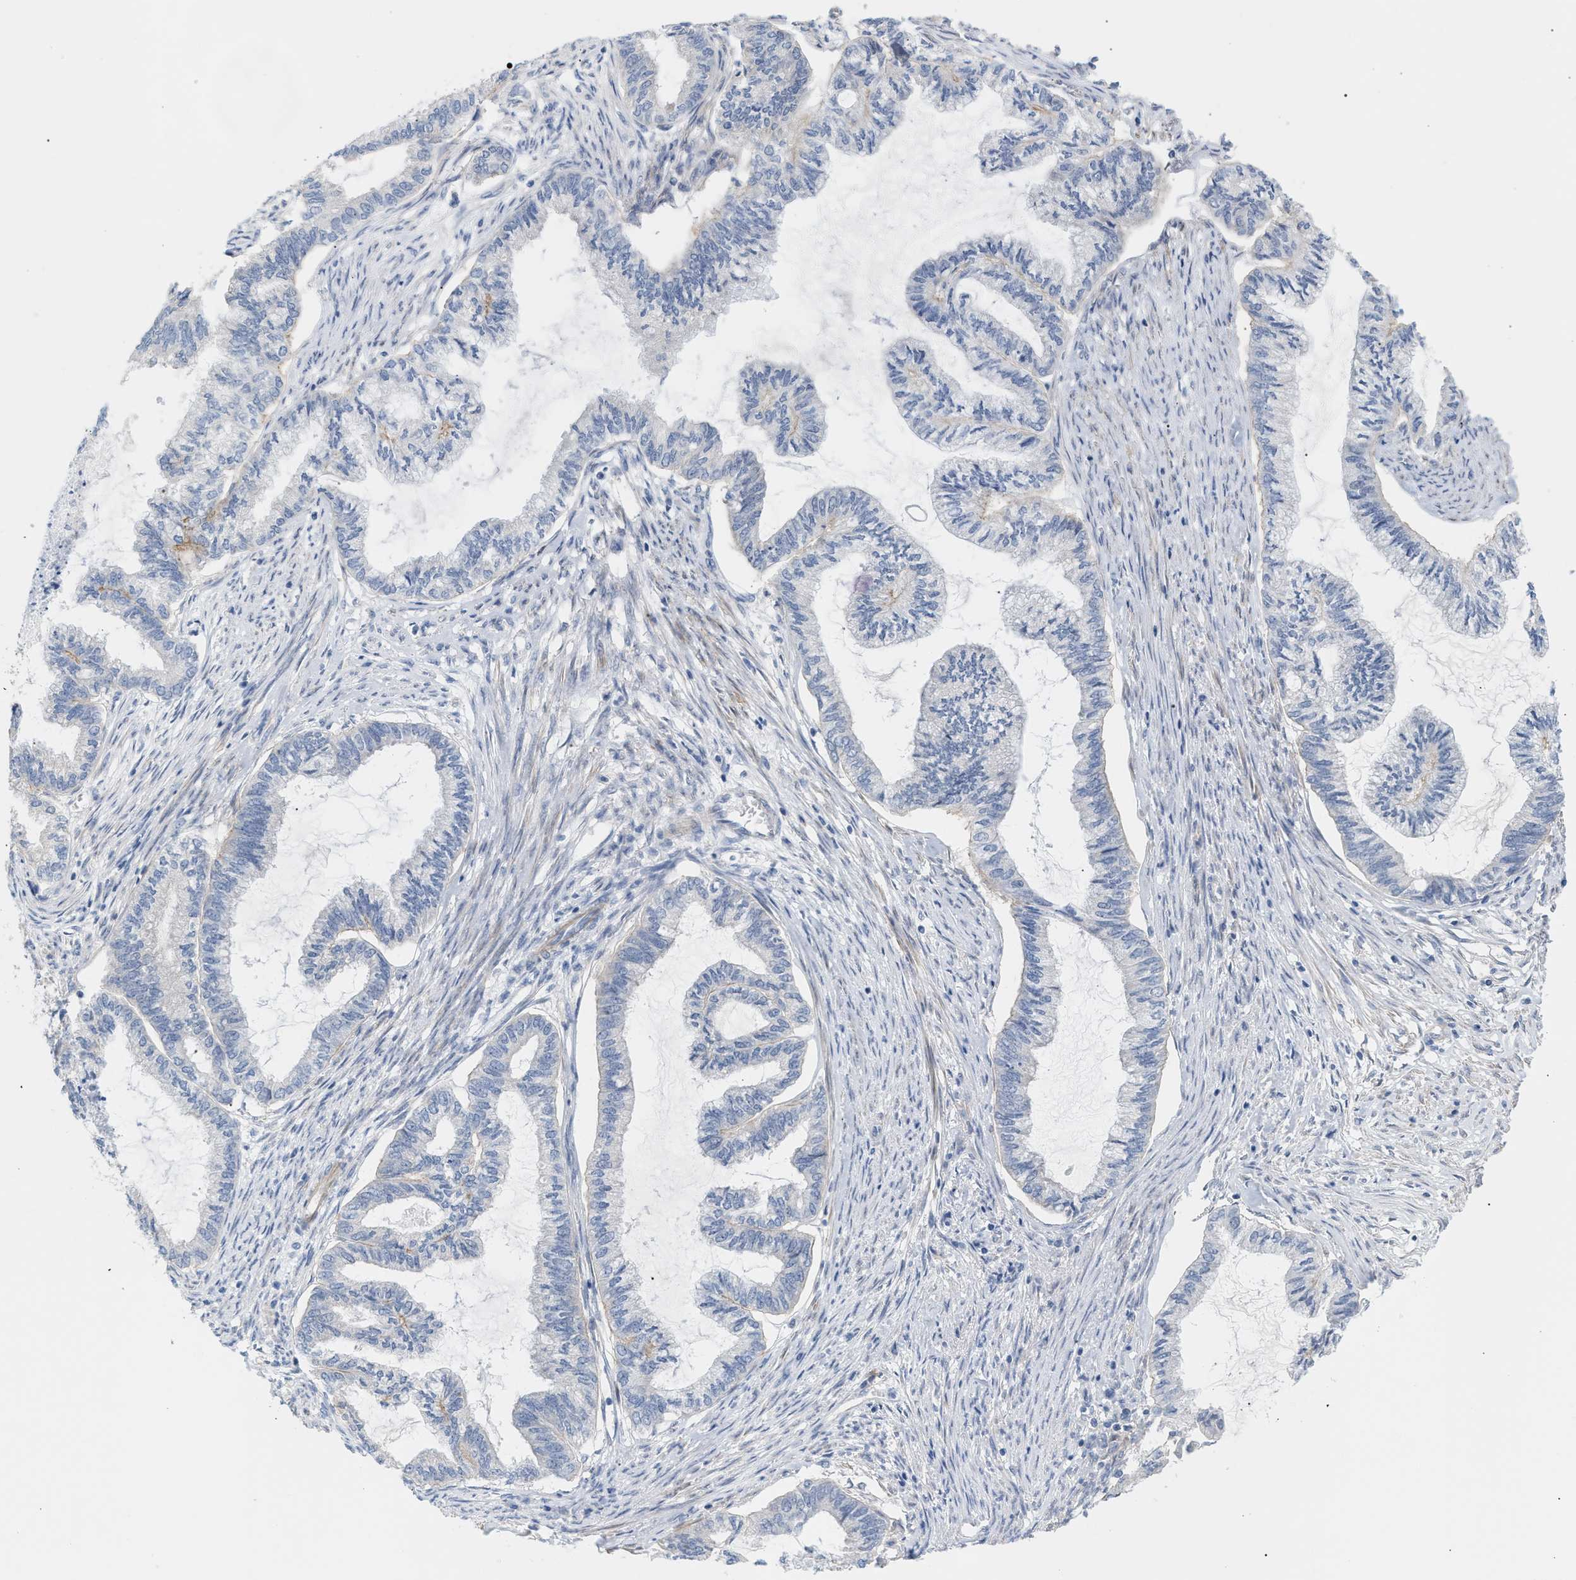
{"staining": {"intensity": "negative", "quantity": "none", "location": "none"}, "tissue": "endometrial cancer", "cell_type": "Tumor cells", "image_type": "cancer", "snomed": [{"axis": "morphology", "description": "Adenocarcinoma, NOS"}, {"axis": "topography", "description": "Endometrium"}], "caption": "An IHC micrograph of endometrial cancer is shown. There is no staining in tumor cells of endometrial cancer. (Stains: DAB immunohistochemistry (IHC) with hematoxylin counter stain, Microscopy: brightfield microscopy at high magnification).", "gene": "LRCH1", "patient": {"sex": "female", "age": 86}}